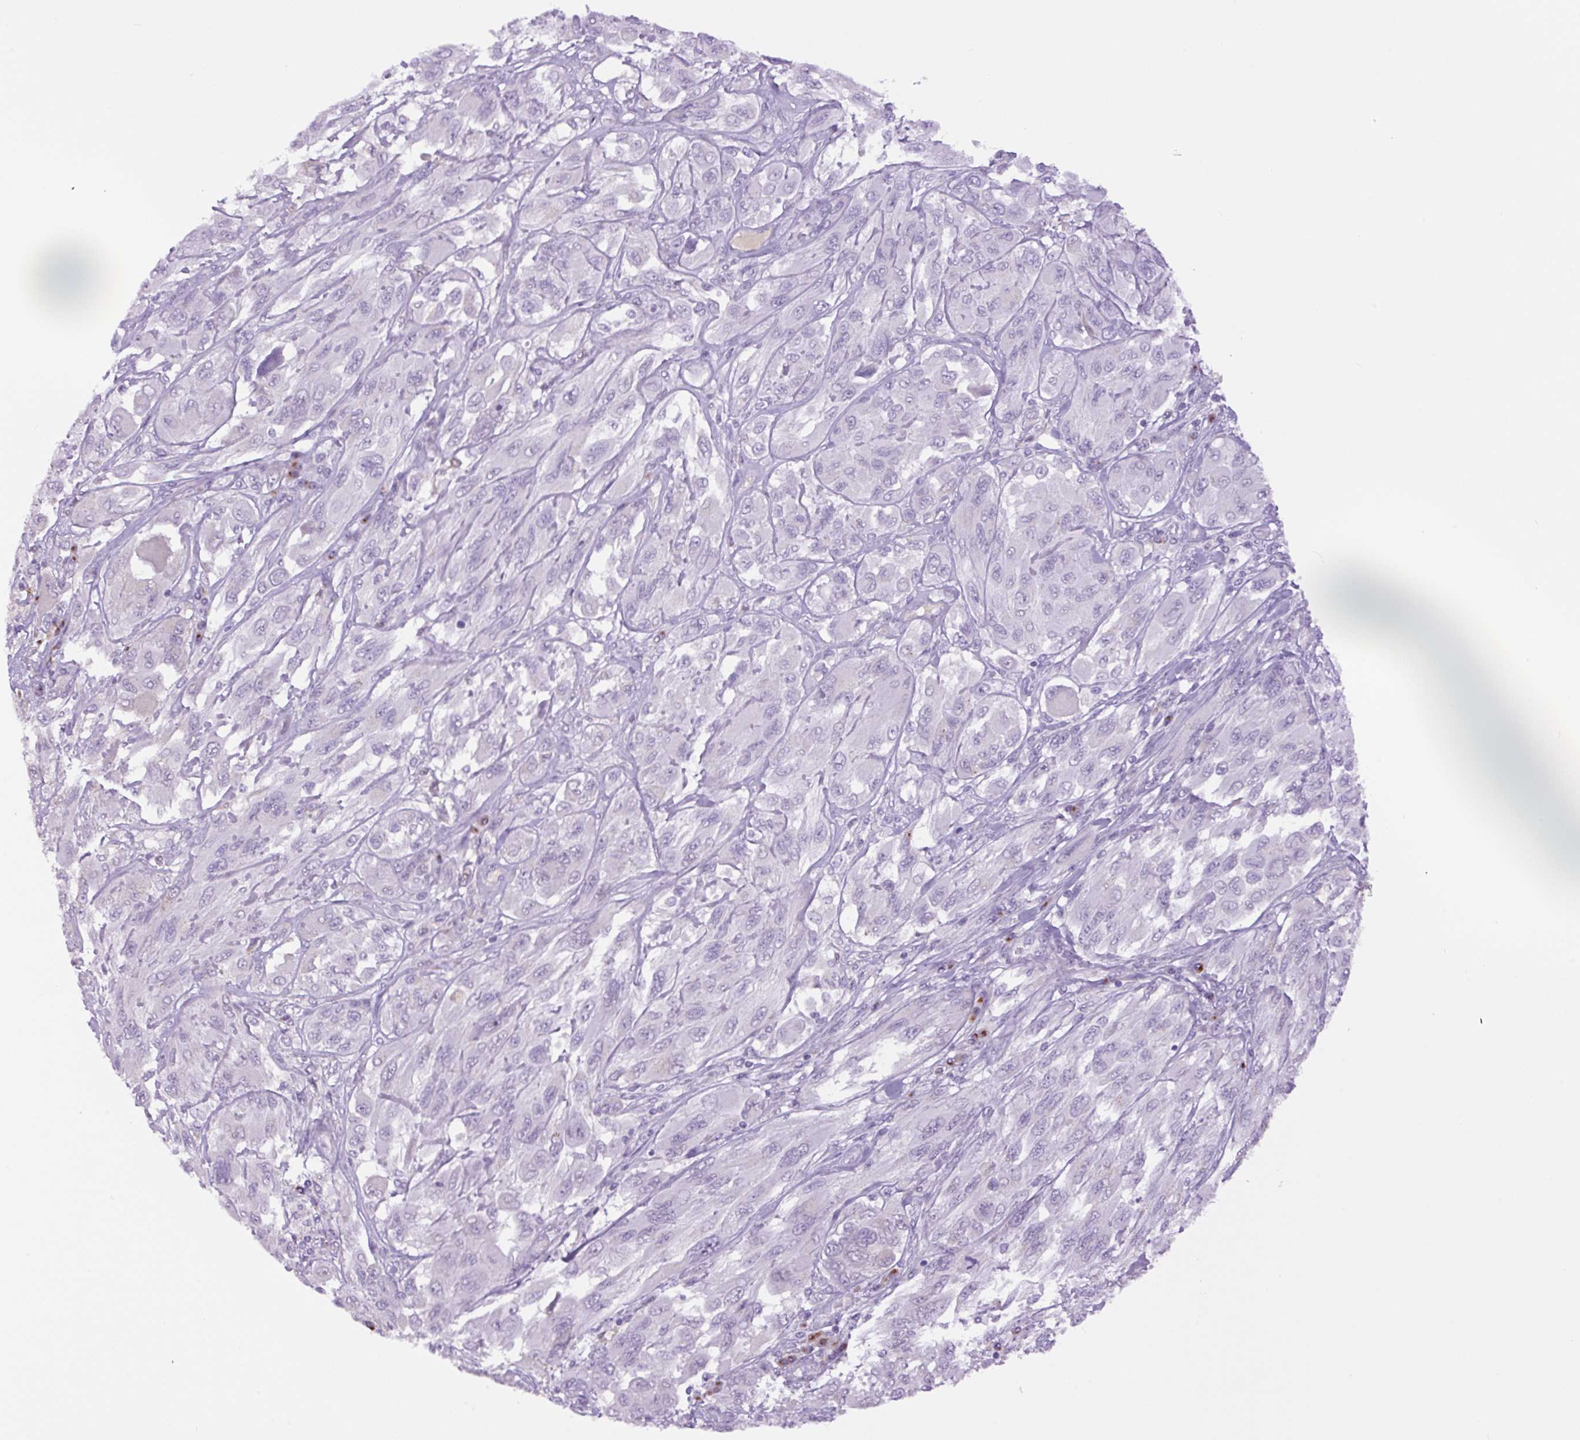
{"staining": {"intensity": "negative", "quantity": "none", "location": "none"}, "tissue": "melanoma", "cell_type": "Tumor cells", "image_type": "cancer", "snomed": [{"axis": "morphology", "description": "Malignant melanoma, NOS"}, {"axis": "topography", "description": "Skin"}], "caption": "There is no significant staining in tumor cells of malignant melanoma.", "gene": "MFSD3", "patient": {"sex": "female", "age": 91}}